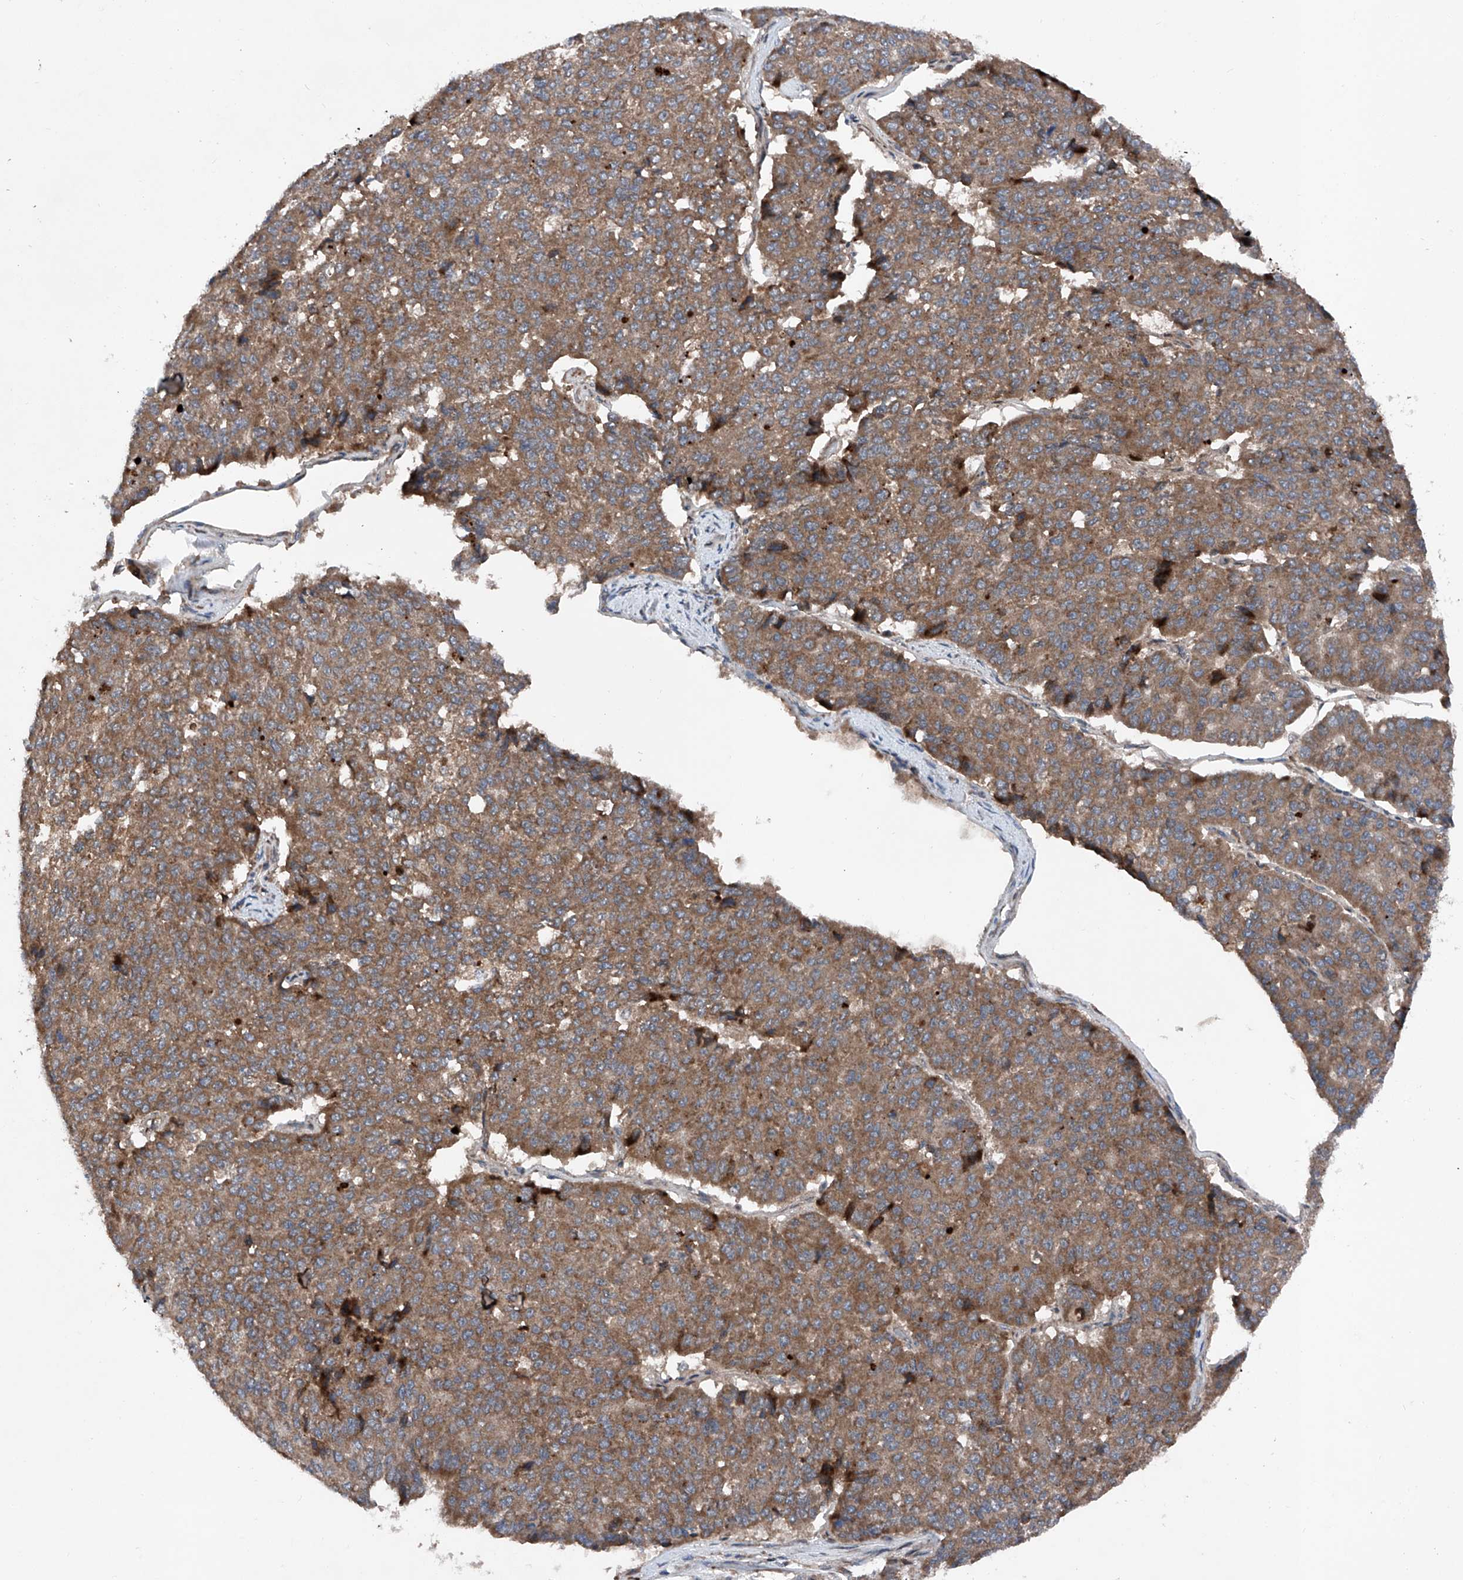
{"staining": {"intensity": "moderate", "quantity": ">75%", "location": "cytoplasmic/membranous"}, "tissue": "pancreatic cancer", "cell_type": "Tumor cells", "image_type": "cancer", "snomed": [{"axis": "morphology", "description": "Adenocarcinoma, NOS"}, {"axis": "topography", "description": "Pancreas"}], "caption": "Protein expression analysis of human pancreatic cancer reveals moderate cytoplasmic/membranous positivity in approximately >75% of tumor cells.", "gene": "DAD1", "patient": {"sex": "male", "age": 50}}